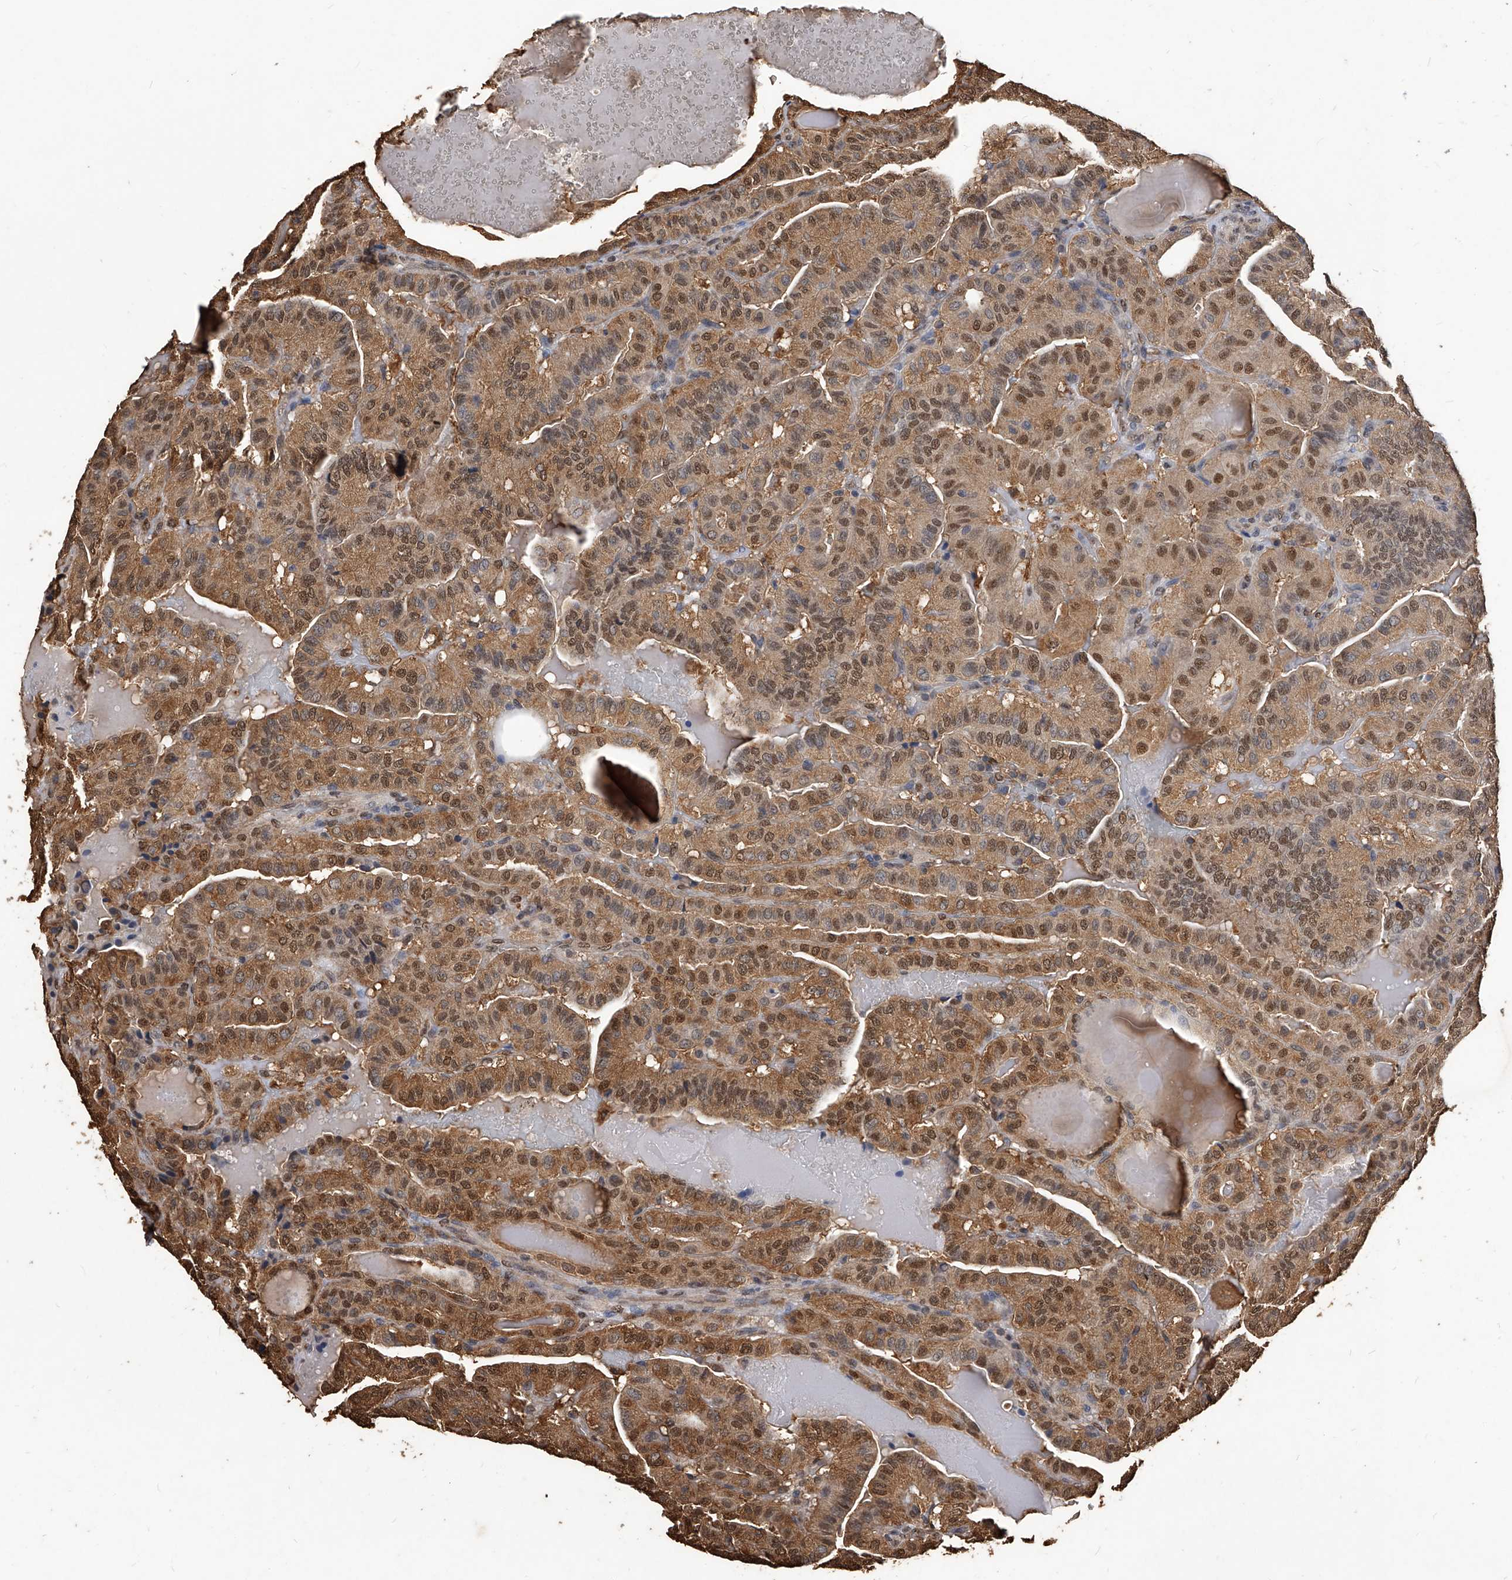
{"staining": {"intensity": "strong", "quantity": ">75%", "location": "cytoplasmic/membranous,nuclear"}, "tissue": "thyroid cancer", "cell_type": "Tumor cells", "image_type": "cancer", "snomed": [{"axis": "morphology", "description": "Papillary adenocarcinoma, NOS"}, {"axis": "topography", "description": "Thyroid gland"}], "caption": "A brown stain labels strong cytoplasmic/membranous and nuclear positivity of a protein in thyroid cancer tumor cells.", "gene": "FBXL4", "patient": {"sex": "male", "age": 77}}